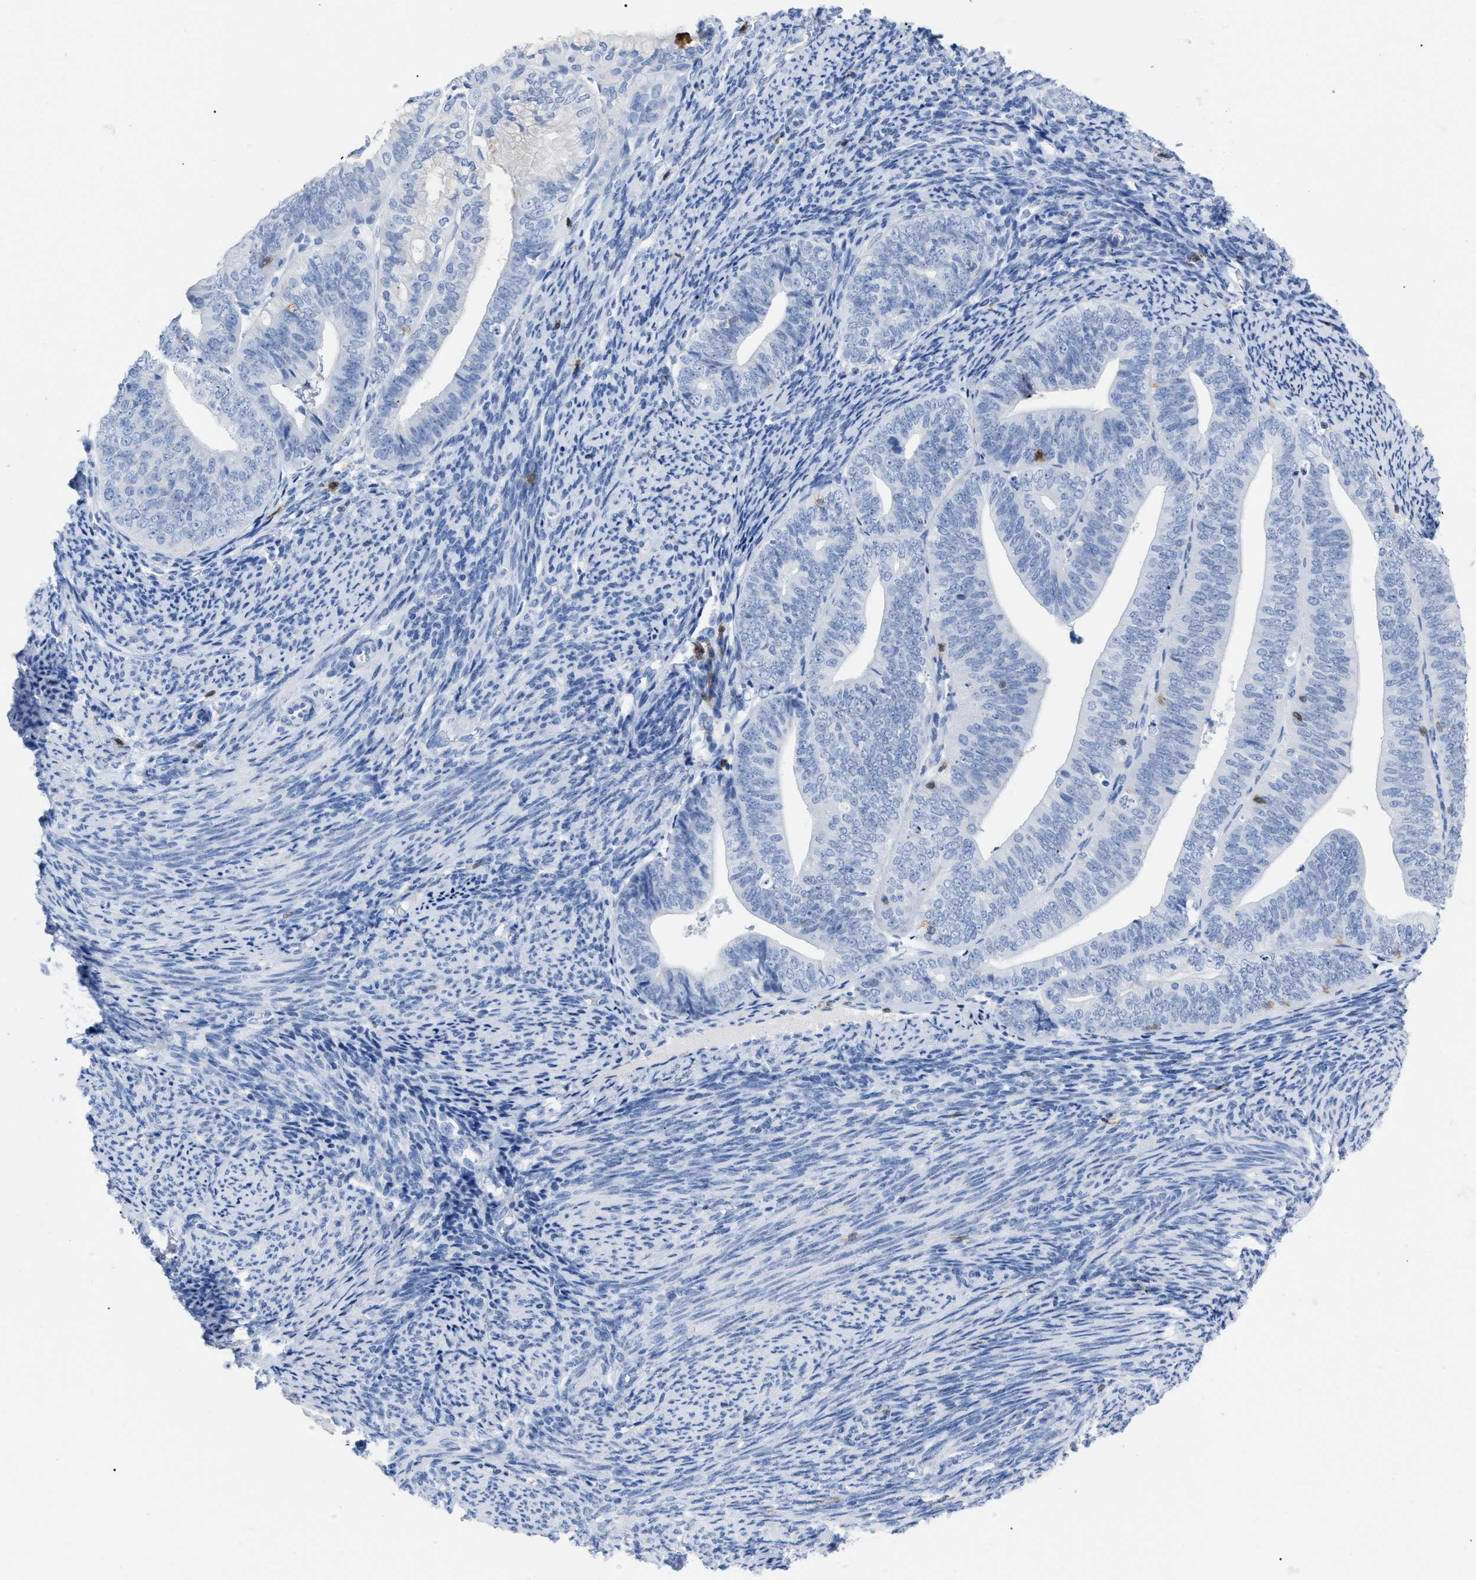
{"staining": {"intensity": "negative", "quantity": "none", "location": "none"}, "tissue": "endometrial cancer", "cell_type": "Tumor cells", "image_type": "cancer", "snomed": [{"axis": "morphology", "description": "Adenocarcinoma, NOS"}, {"axis": "topography", "description": "Endometrium"}], "caption": "IHC photomicrograph of human endometrial adenocarcinoma stained for a protein (brown), which shows no staining in tumor cells.", "gene": "CD5", "patient": {"sex": "female", "age": 63}}